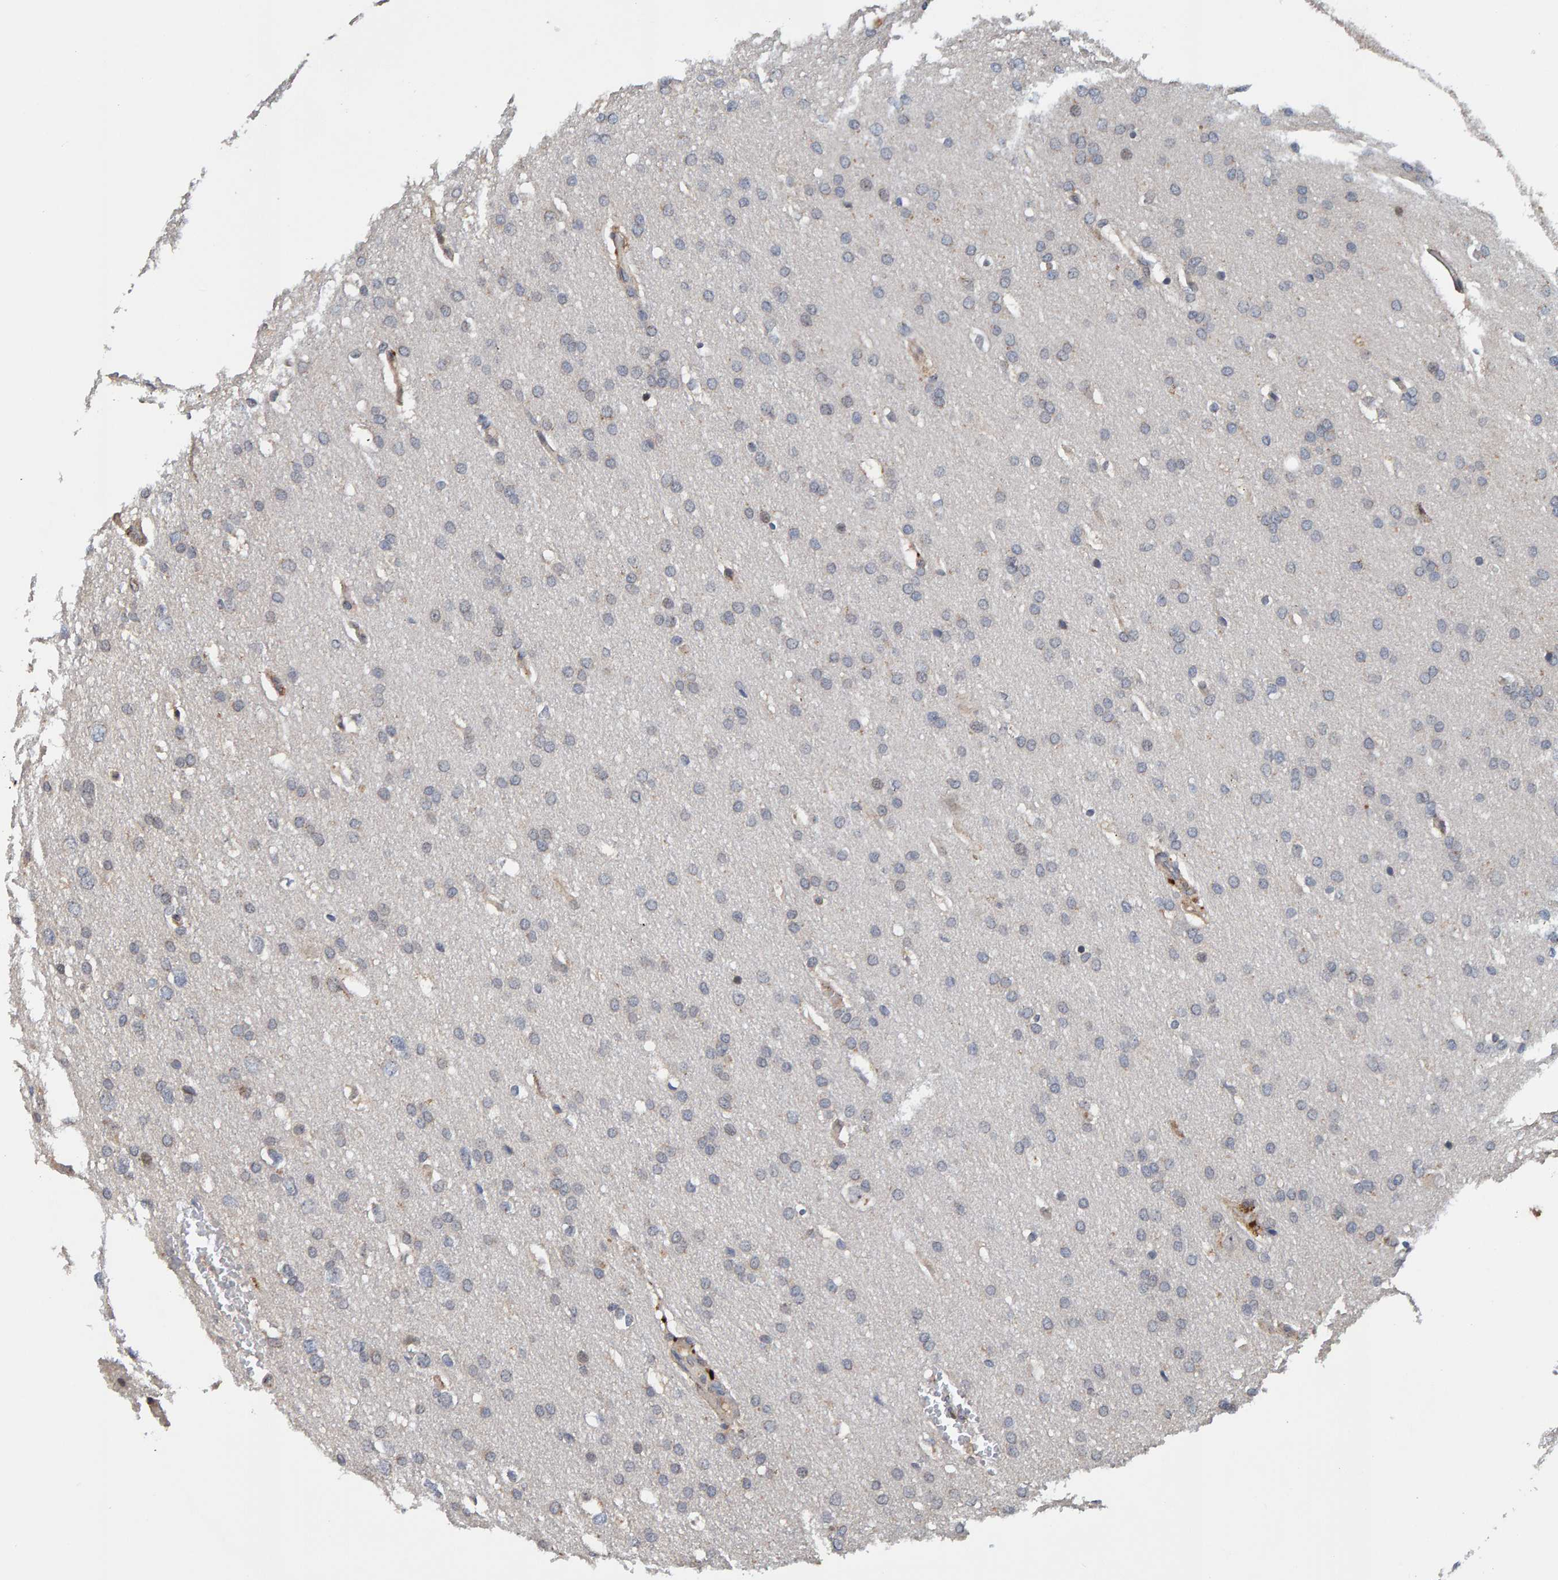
{"staining": {"intensity": "negative", "quantity": "none", "location": "none"}, "tissue": "glioma", "cell_type": "Tumor cells", "image_type": "cancer", "snomed": [{"axis": "morphology", "description": "Glioma, malignant, Low grade"}, {"axis": "topography", "description": "Brain"}], "caption": "Human glioma stained for a protein using immunohistochemistry (IHC) reveals no staining in tumor cells.", "gene": "CCDC25", "patient": {"sex": "female", "age": 37}}